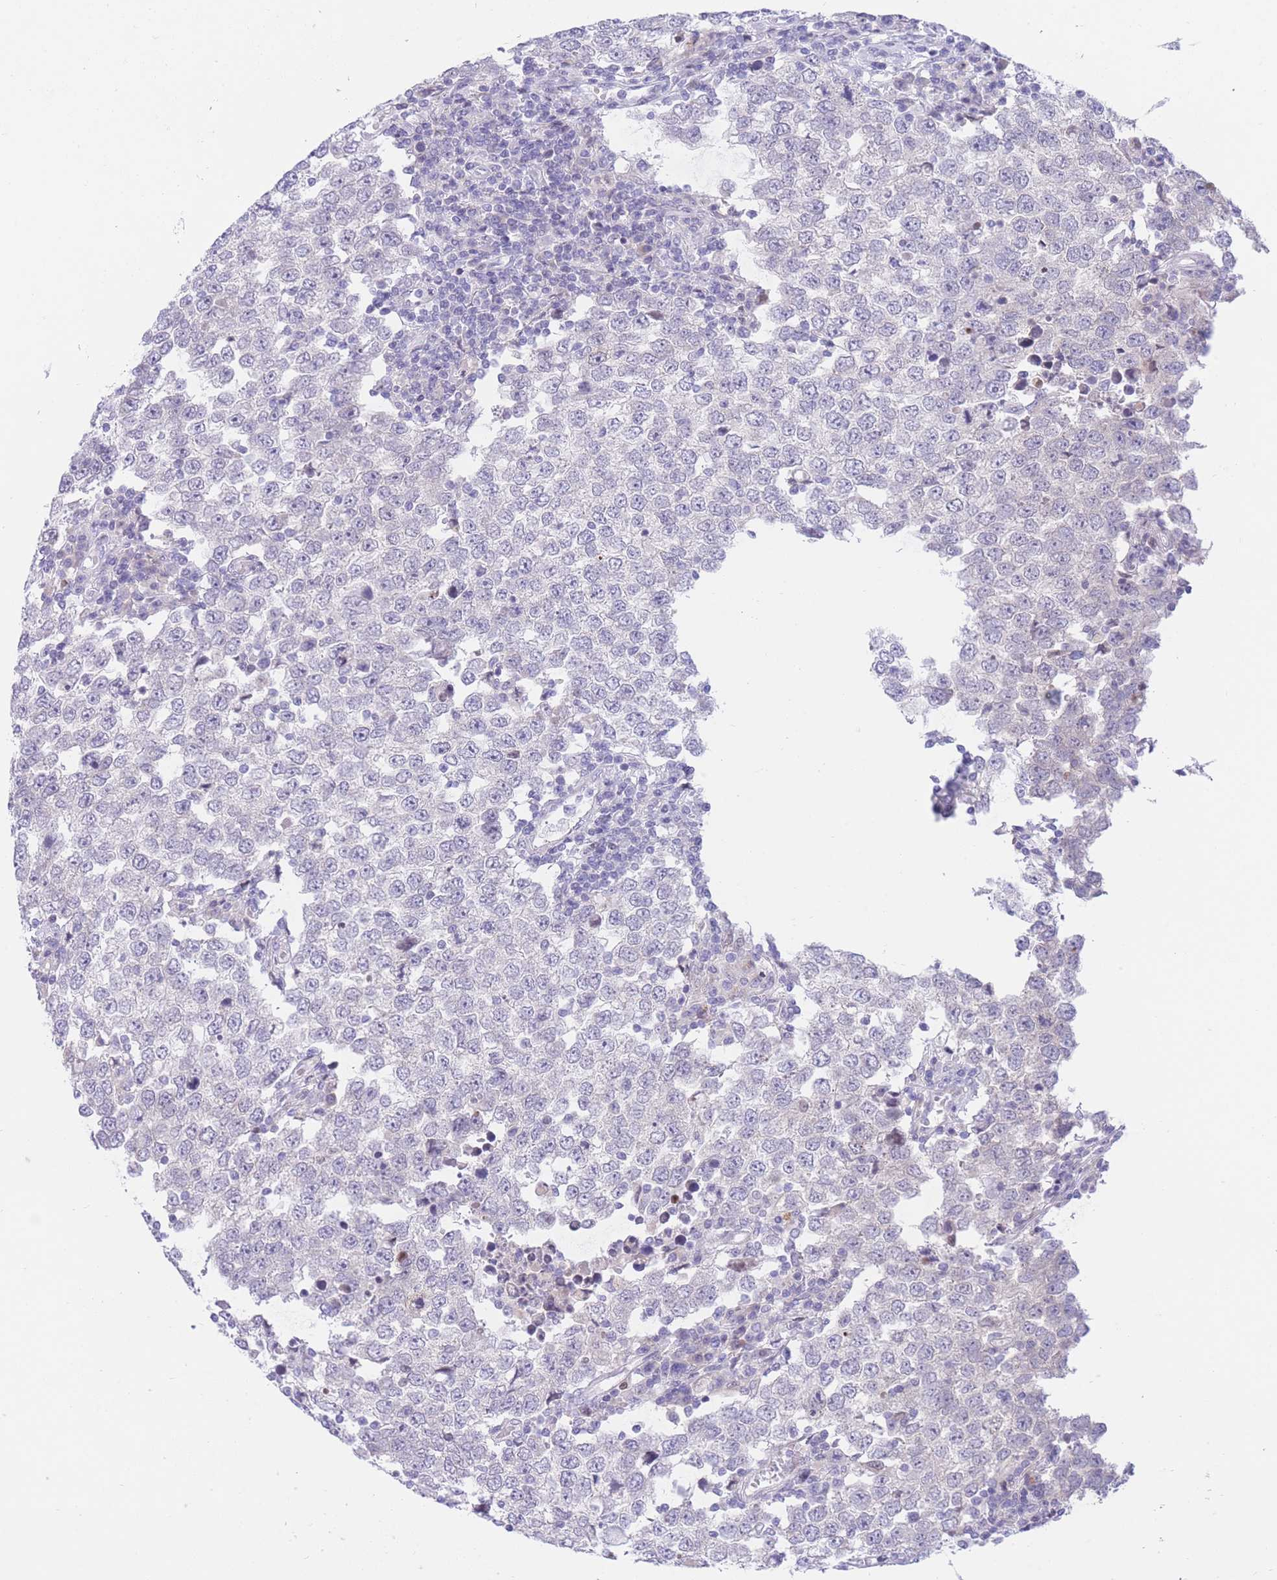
{"staining": {"intensity": "negative", "quantity": "none", "location": "none"}, "tissue": "testis cancer", "cell_type": "Tumor cells", "image_type": "cancer", "snomed": [{"axis": "morphology", "description": "Seminoma, NOS"}, {"axis": "morphology", "description": "Carcinoma, Embryonal, NOS"}, {"axis": "topography", "description": "Testis"}], "caption": "High power microscopy micrograph of an immunohistochemistry (IHC) histopathology image of testis seminoma, revealing no significant staining in tumor cells.", "gene": "RPL39L", "patient": {"sex": "male", "age": 28}}